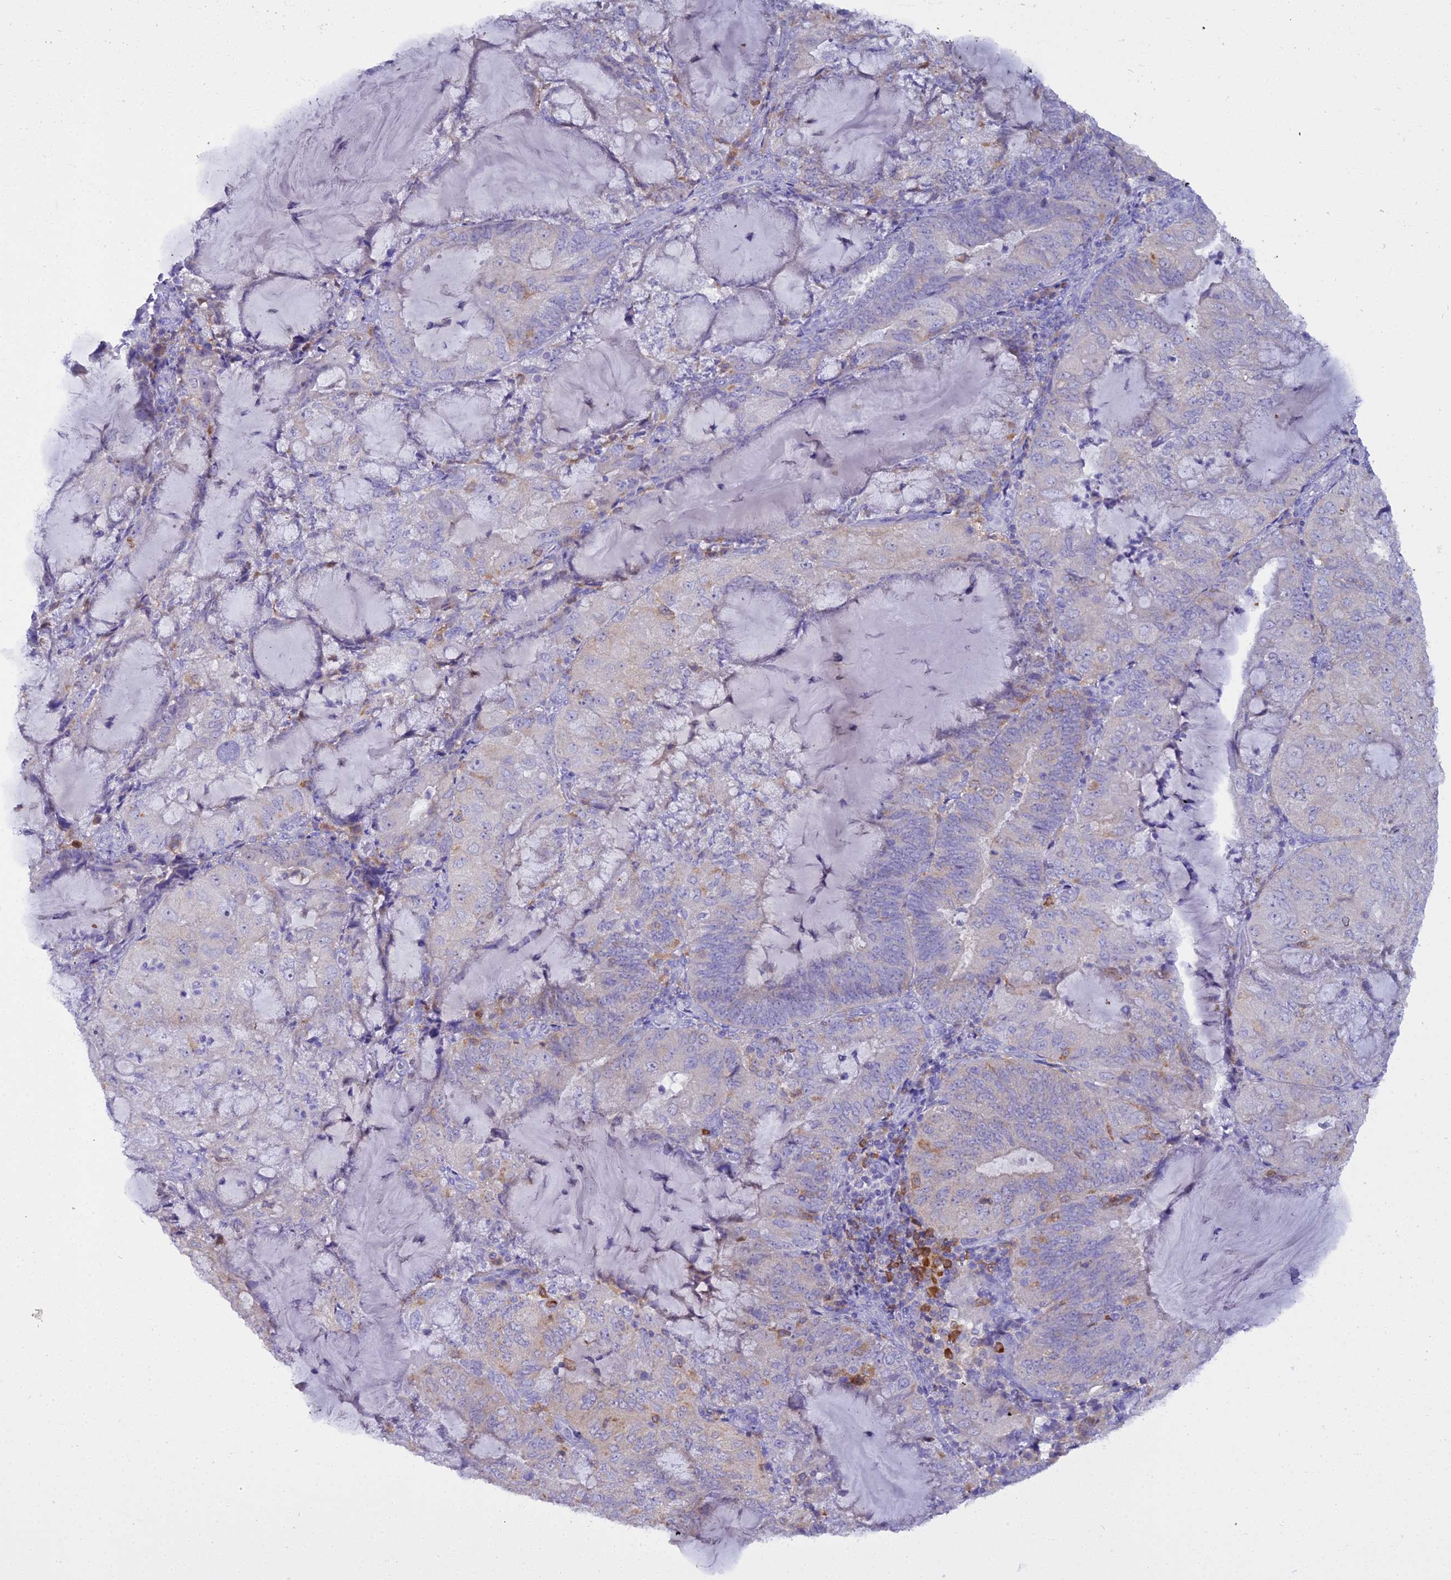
{"staining": {"intensity": "negative", "quantity": "none", "location": "none"}, "tissue": "endometrial cancer", "cell_type": "Tumor cells", "image_type": "cancer", "snomed": [{"axis": "morphology", "description": "Adenocarcinoma, NOS"}, {"axis": "topography", "description": "Endometrium"}], "caption": "IHC photomicrograph of neoplastic tissue: human endometrial cancer (adenocarcinoma) stained with DAB (3,3'-diaminobenzidine) exhibits no significant protein staining in tumor cells.", "gene": "BLNK", "patient": {"sex": "female", "age": 81}}